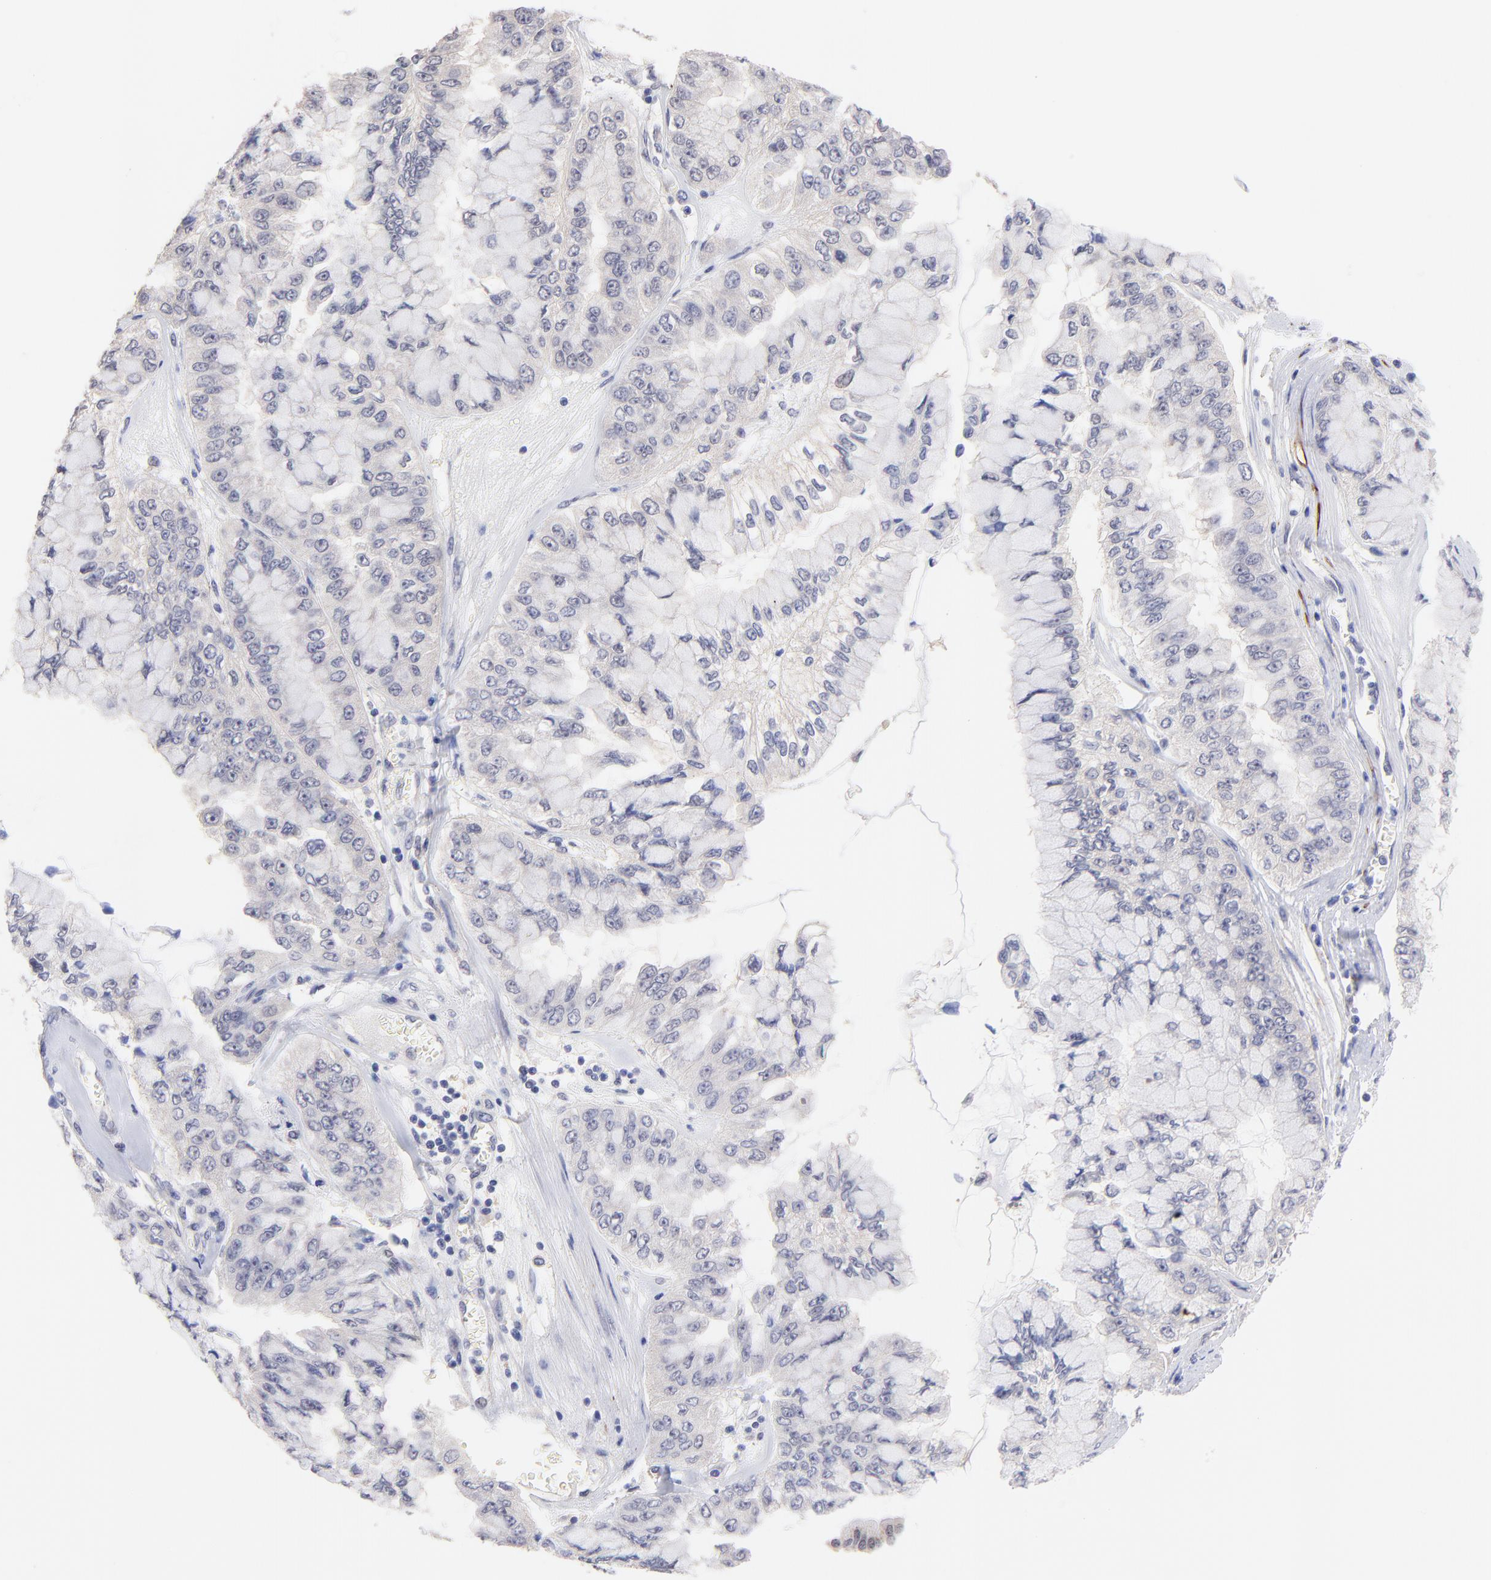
{"staining": {"intensity": "negative", "quantity": "none", "location": "none"}, "tissue": "liver cancer", "cell_type": "Tumor cells", "image_type": "cancer", "snomed": [{"axis": "morphology", "description": "Cholangiocarcinoma"}, {"axis": "topography", "description": "Liver"}], "caption": "DAB immunohistochemical staining of liver cancer reveals no significant staining in tumor cells. Nuclei are stained in blue.", "gene": "ZNF747", "patient": {"sex": "female", "age": 79}}